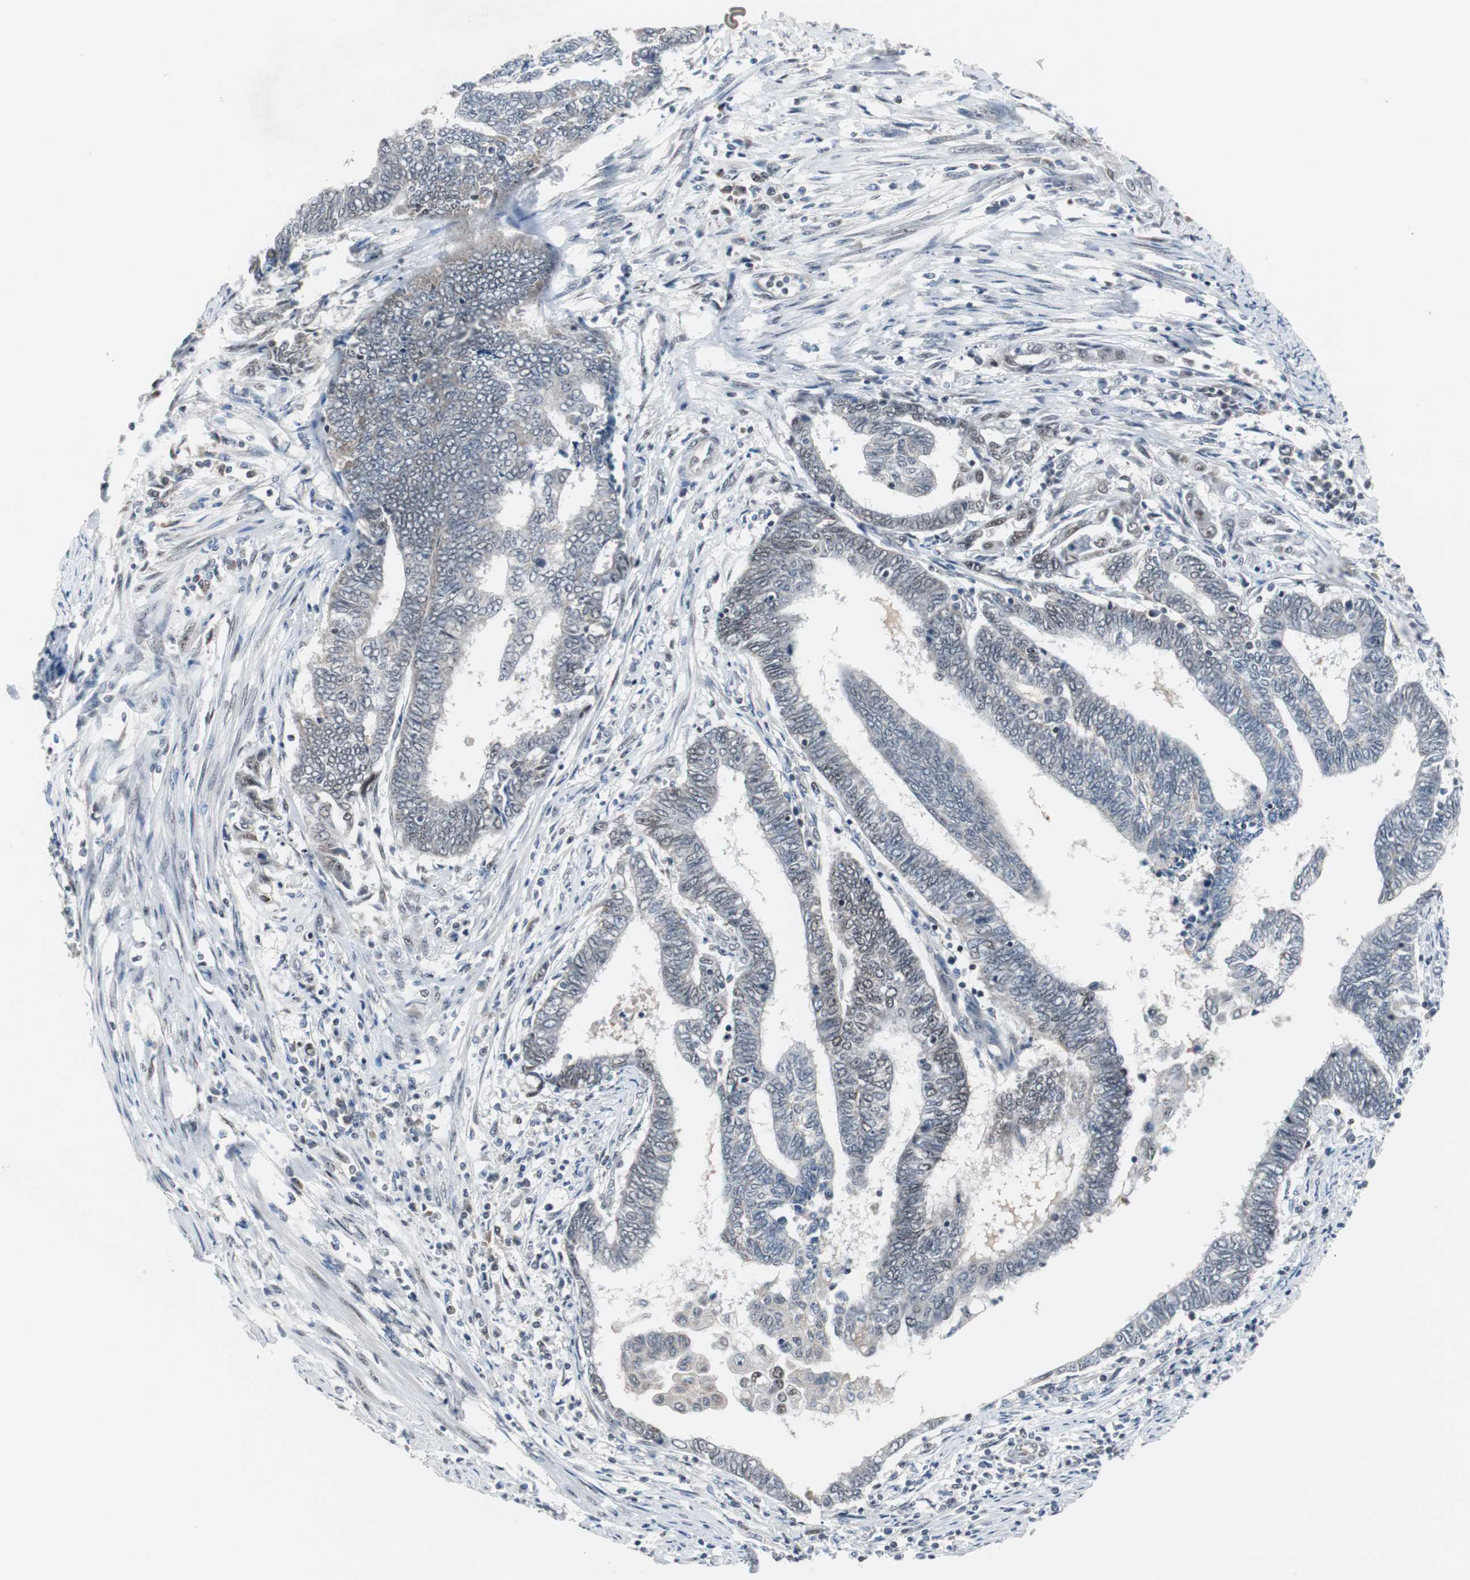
{"staining": {"intensity": "negative", "quantity": "none", "location": "none"}, "tissue": "endometrial cancer", "cell_type": "Tumor cells", "image_type": "cancer", "snomed": [{"axis": "morphology", "description": "Adenocarcinoma, NOS"}, {"axis": "topography", "description": "Uterus"}, {"axis": "topography", "description": "Endometrium"}], "caption": "High power microscopy micrograph of an immunohistochemistry photomicrograph of endometrial adenocarcinoma, revealing no significant positivity in tumor cells.", "gene": "ZHX2", "patient": {"sex": "female", "age": 70}}